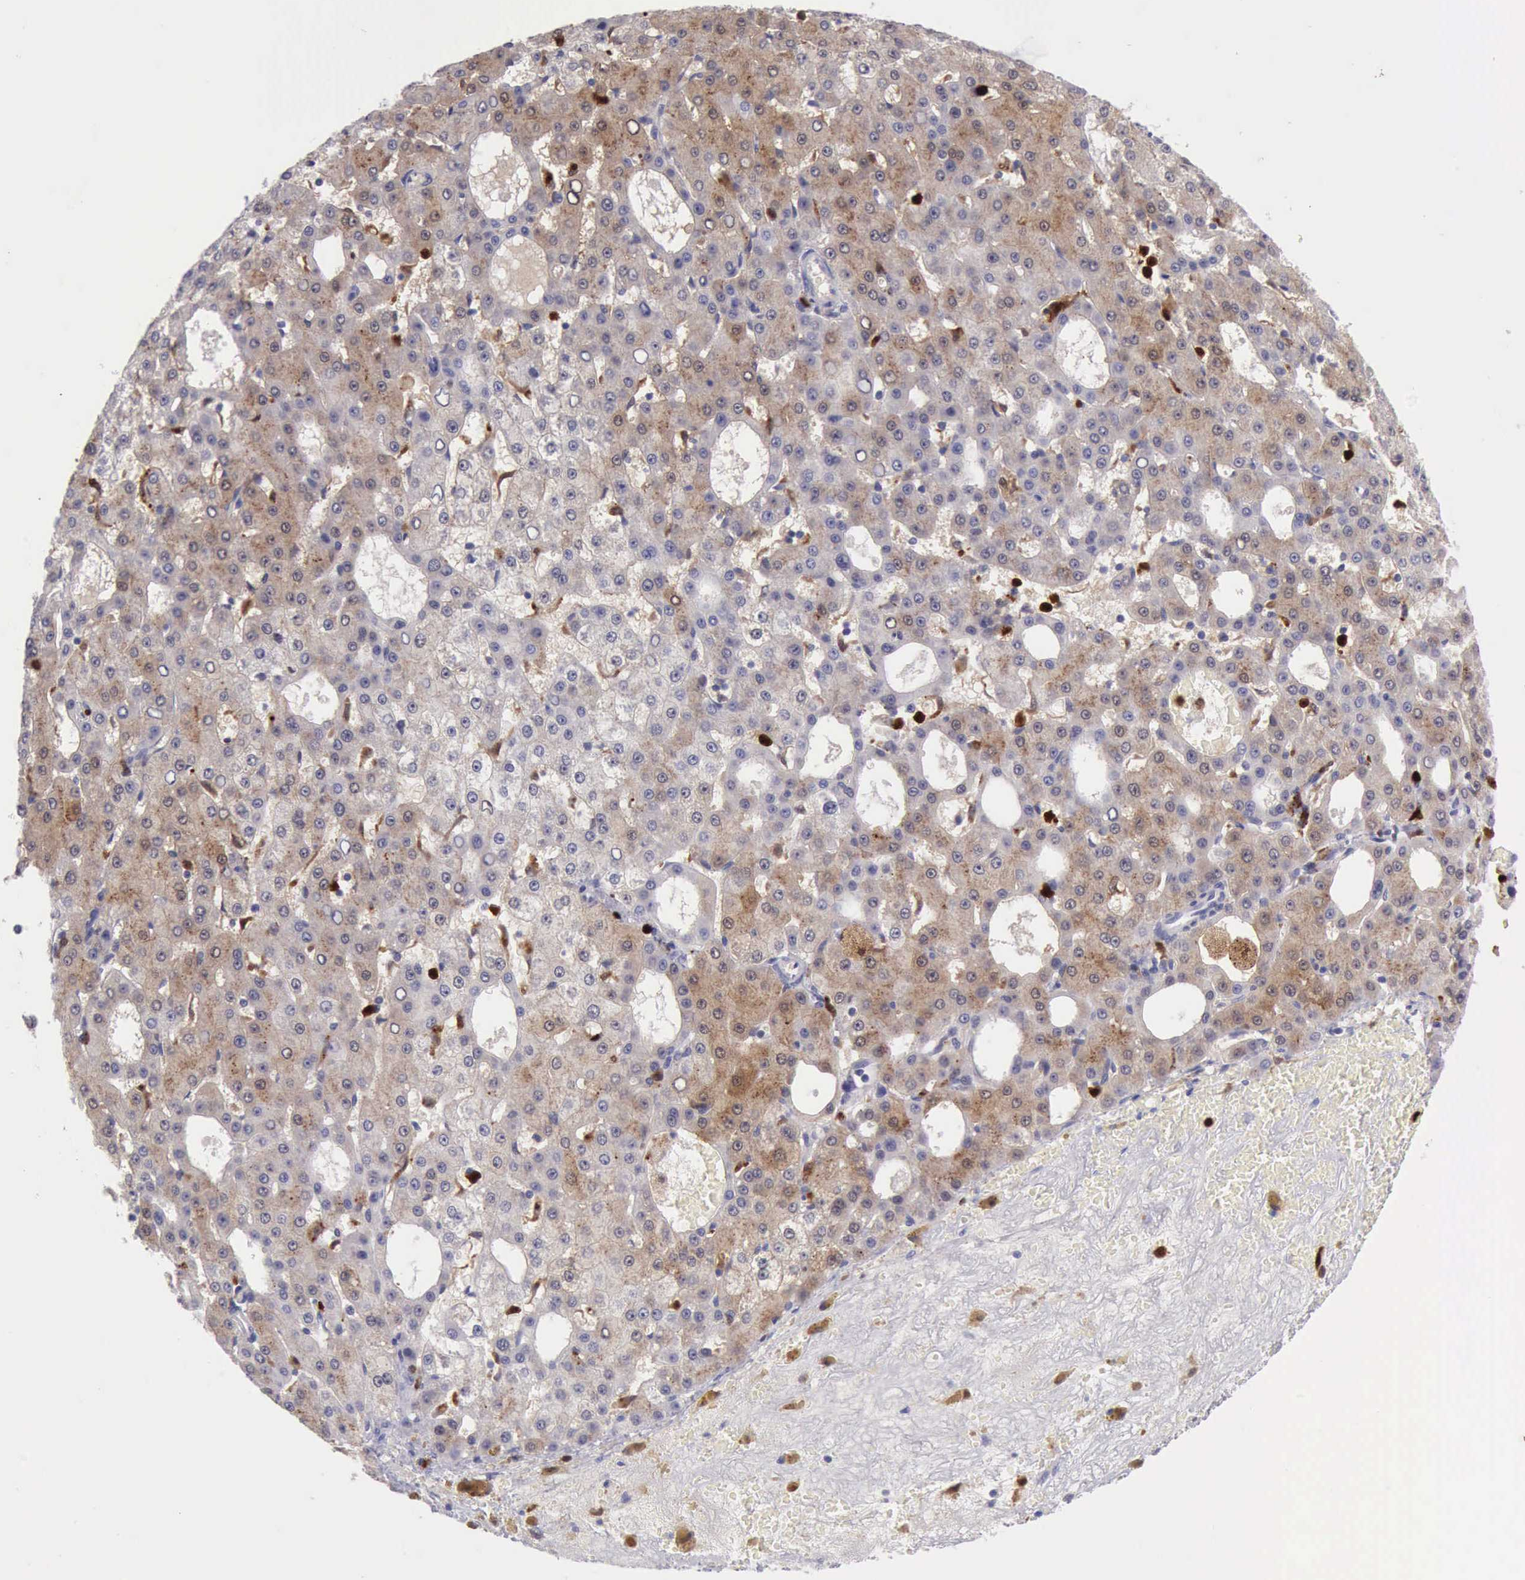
{"staining": {"intensity": "moderate", "quantity": ">75%", "location": "cytoplasmic/membranous"}, "tissue": "liver cancer", "cell_type": "Tumor cells", "image_type": "cancer", "snomed": [{"axis": "morphology", "description": "Carcinoma, Hepatocellular, NOS"}, {"axis": "topography", "description": "Liver"}], "caption": "Immunohistochemistry (DAB) staining of hepatocellular carcinoma (liver) demonstrates moderate cytoplasmic/membranous protein expression in about >75% of tumor cells.", "gene": "CSTA", "patient": {"sex": "male", "age": 47}}